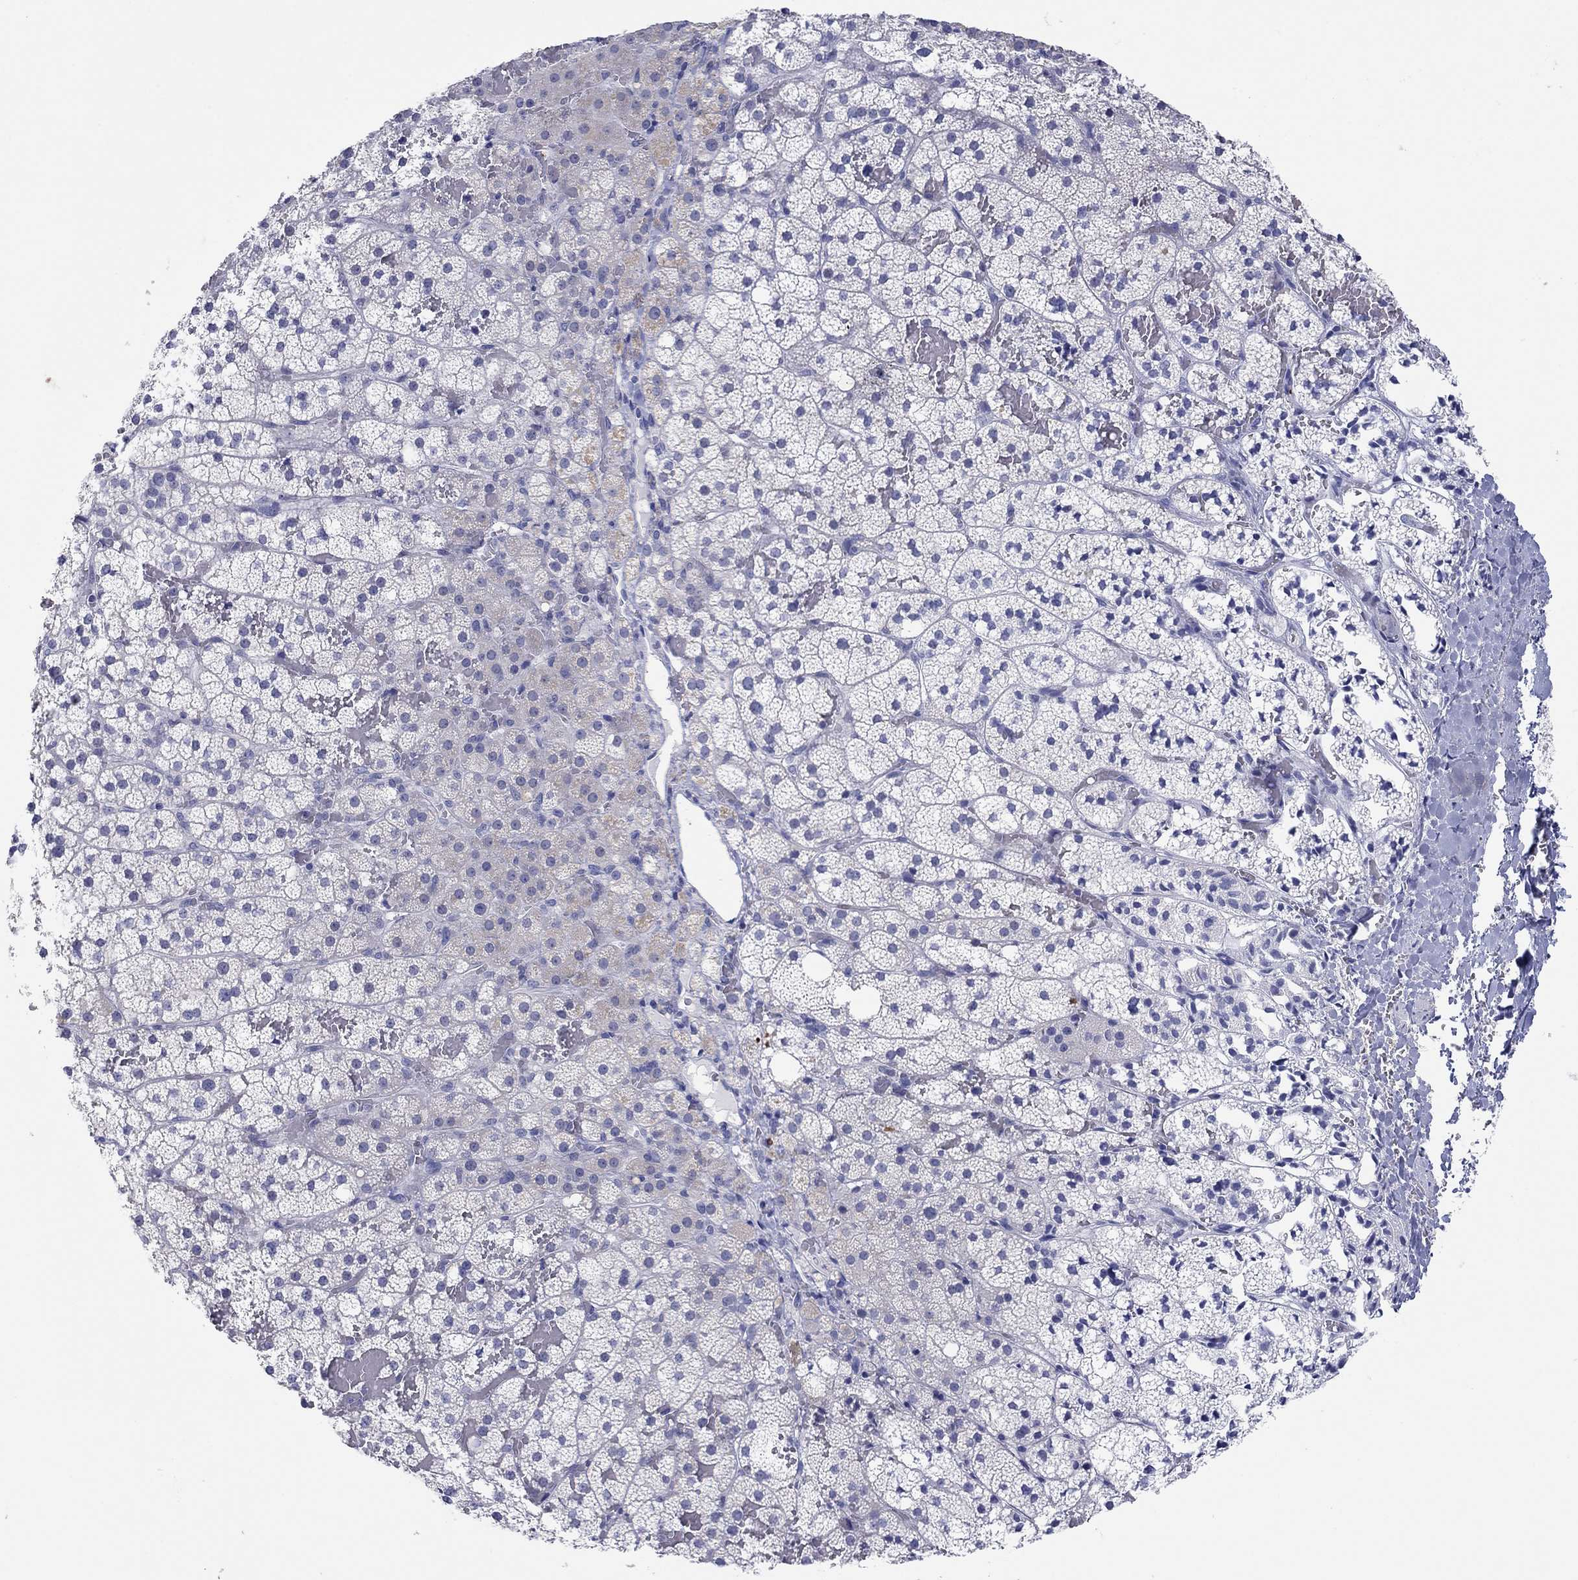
{"staining": {"intensity": "negative", "quantity": "none", "location": "none"}, "tissue": "adrenal gland", "cell_type": "Glandular cells", "image_type": "normal", "snomed": [{"axis": "morphology", "description": "Normal tissue, NOS"}, {"axis": "topography", "description": "Adrenal gland"}], "caption": "A high-resolution image shows immunohistochemistry staining of normal adrenal gland, which exhibits no significant positivity in glandular cells.", "gene": "MAGEB6", "patient": {"sex": "male", "age": 53}}